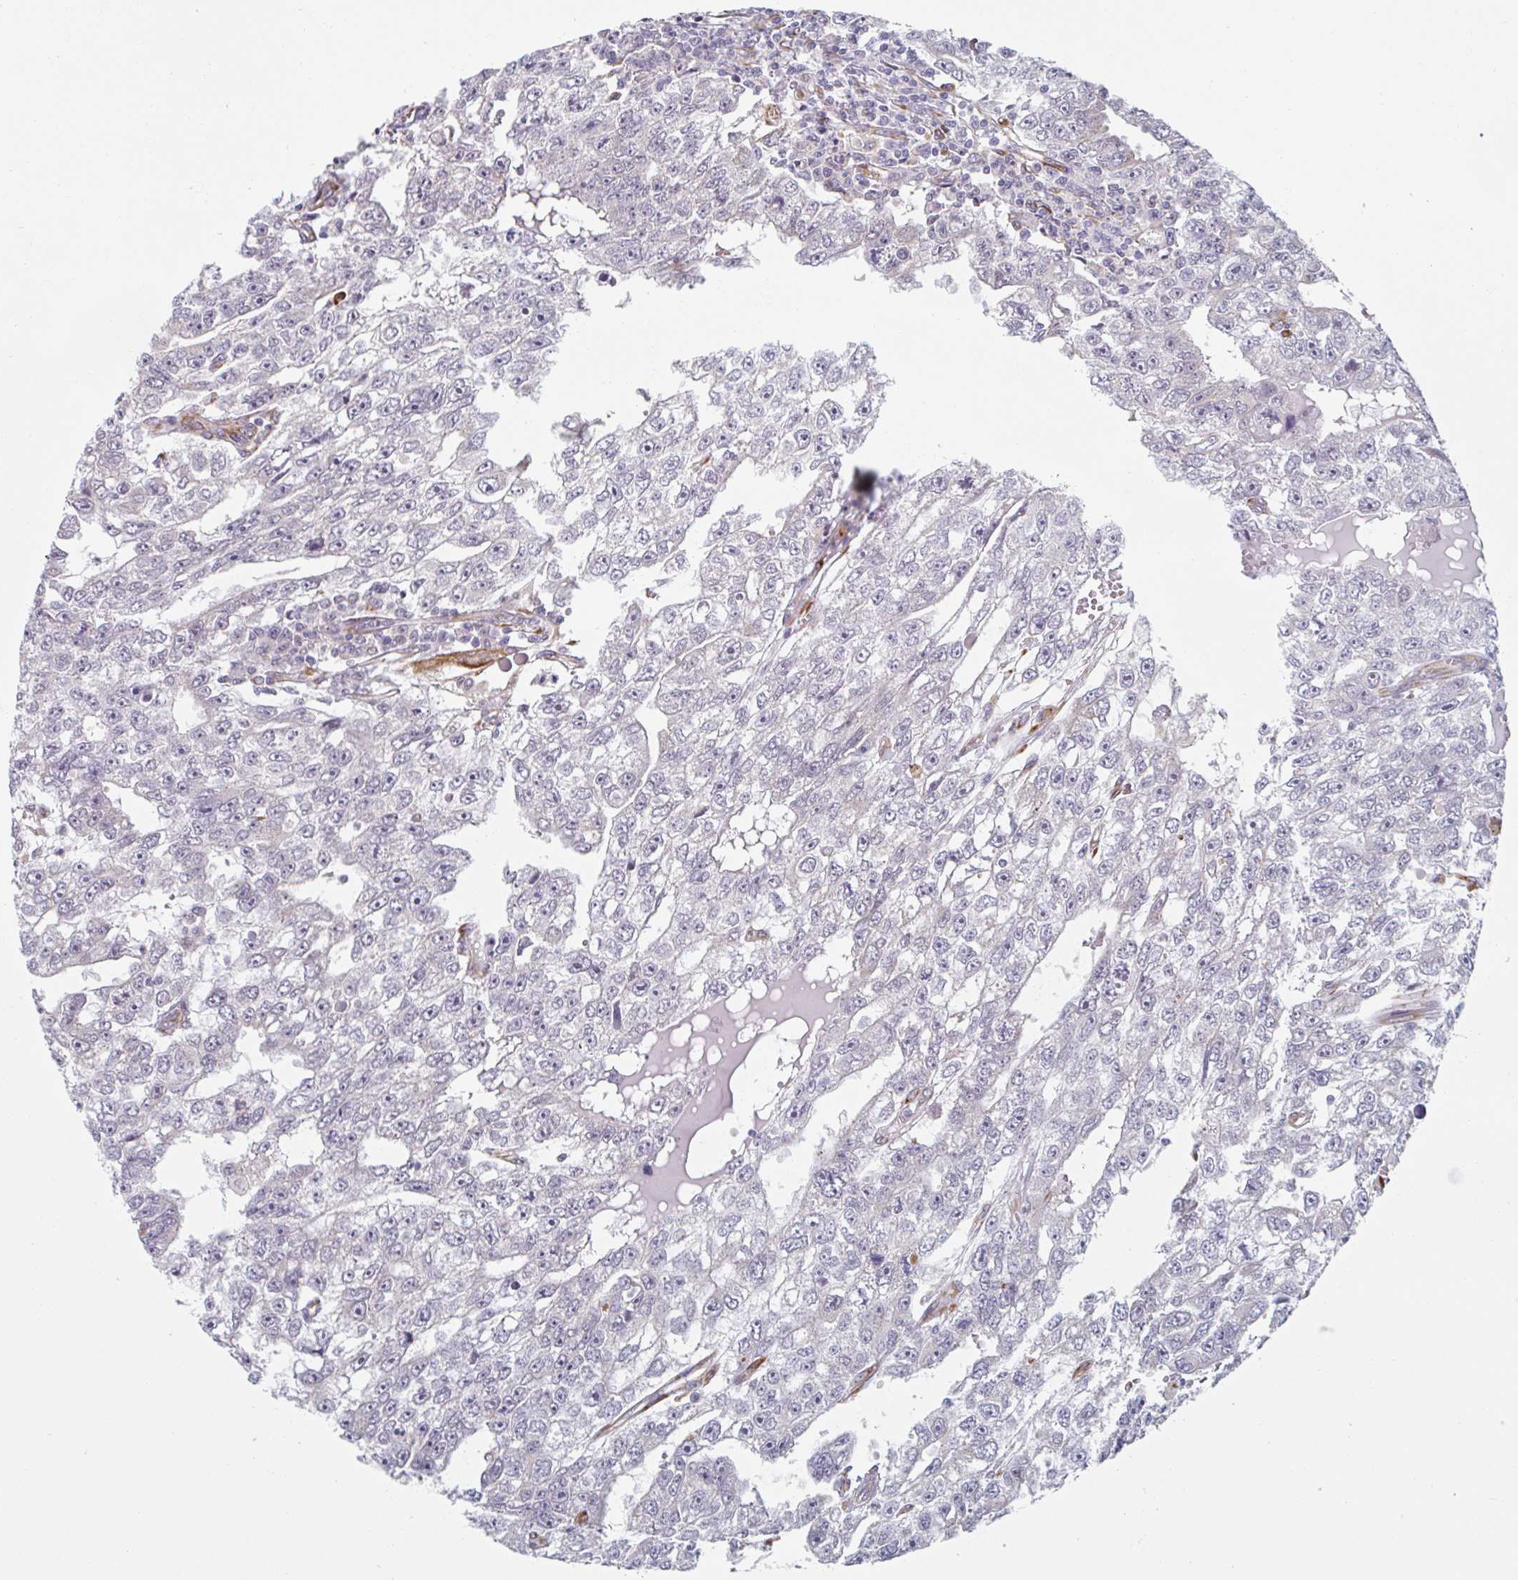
{"staining": {"intensity": "negative", "quantity": "none", "location": "none"}, "tissue": "testis cancer", "cell_type": "Tumor cells", "image_type": "cancer", "snomed": [{"axis": "morphology", "description": "Carcinoma, Embryonal, NOS"}, {"axis": "topography", "description": "Testis"}], "caption": "Human testis cancer stained for a protein using immunohistochemistry exhibits no positivity in tumor cells.", "gene": "TRAPPC10", "patient": {"sex": "male", "age": 20}}